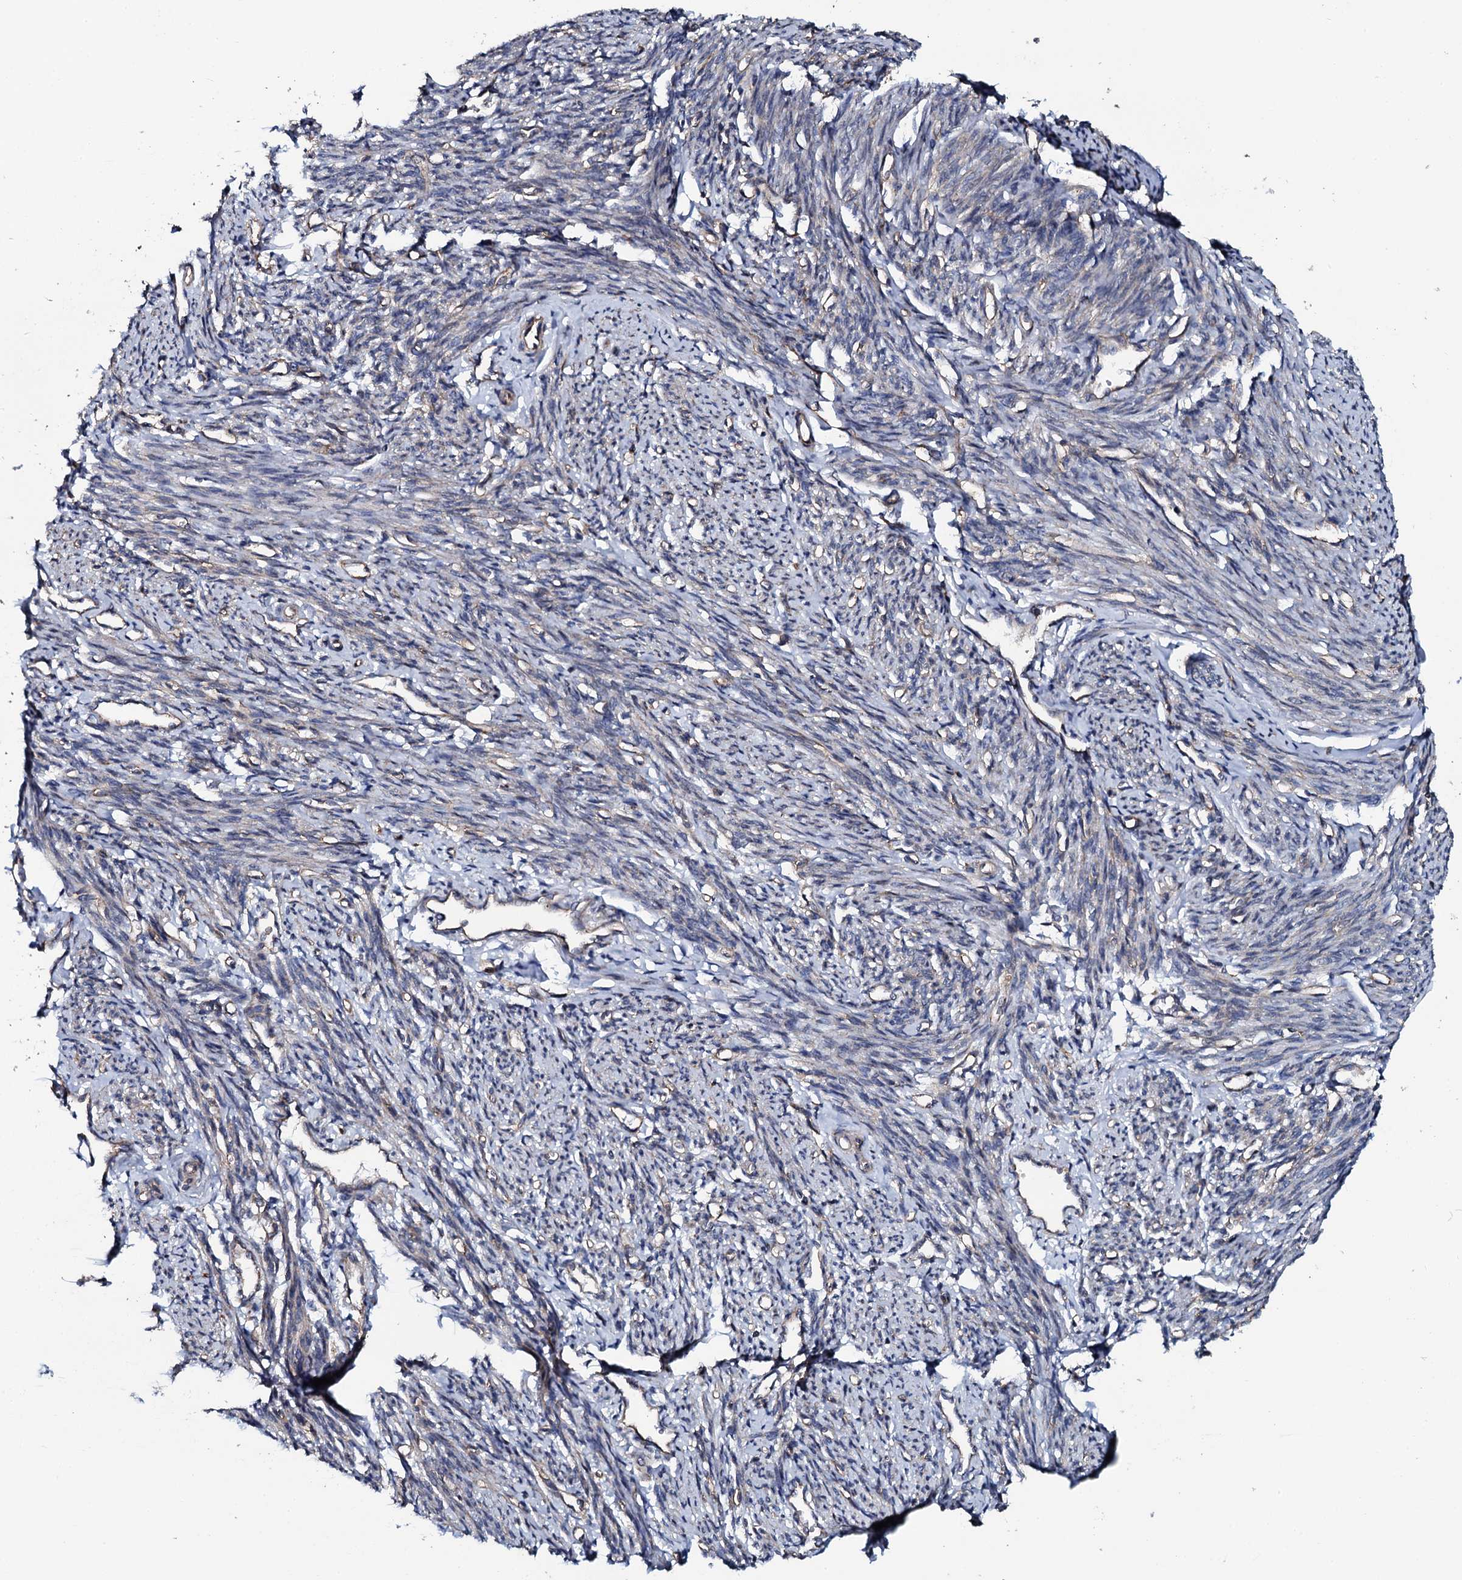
{"staining": {"intensity": "moderate", "quantity": "25%-75%", "location": "cytoplasmic/membranous"}, "tissue": "smooth muscle", "cell_type": "Smooth muscle cells", "image_type": "normal", "snomed": [{"axis": "morphology", "description": "Normal tissue, NOS"}, {"axis": "topography", "description": "Smooth muscle"}, {"axis": "topography", "description": "Uterus"}], "caption": "A high-resolution photomicrograph shows immunohistochemistry staining of benign smooth muscle, which reveals moderate cytoplasmic/membranous expression in approximately 25%-75% of smooth muscle cells.", "gene": "USPL1", "patient": {"sex": "female", "age": 59}}